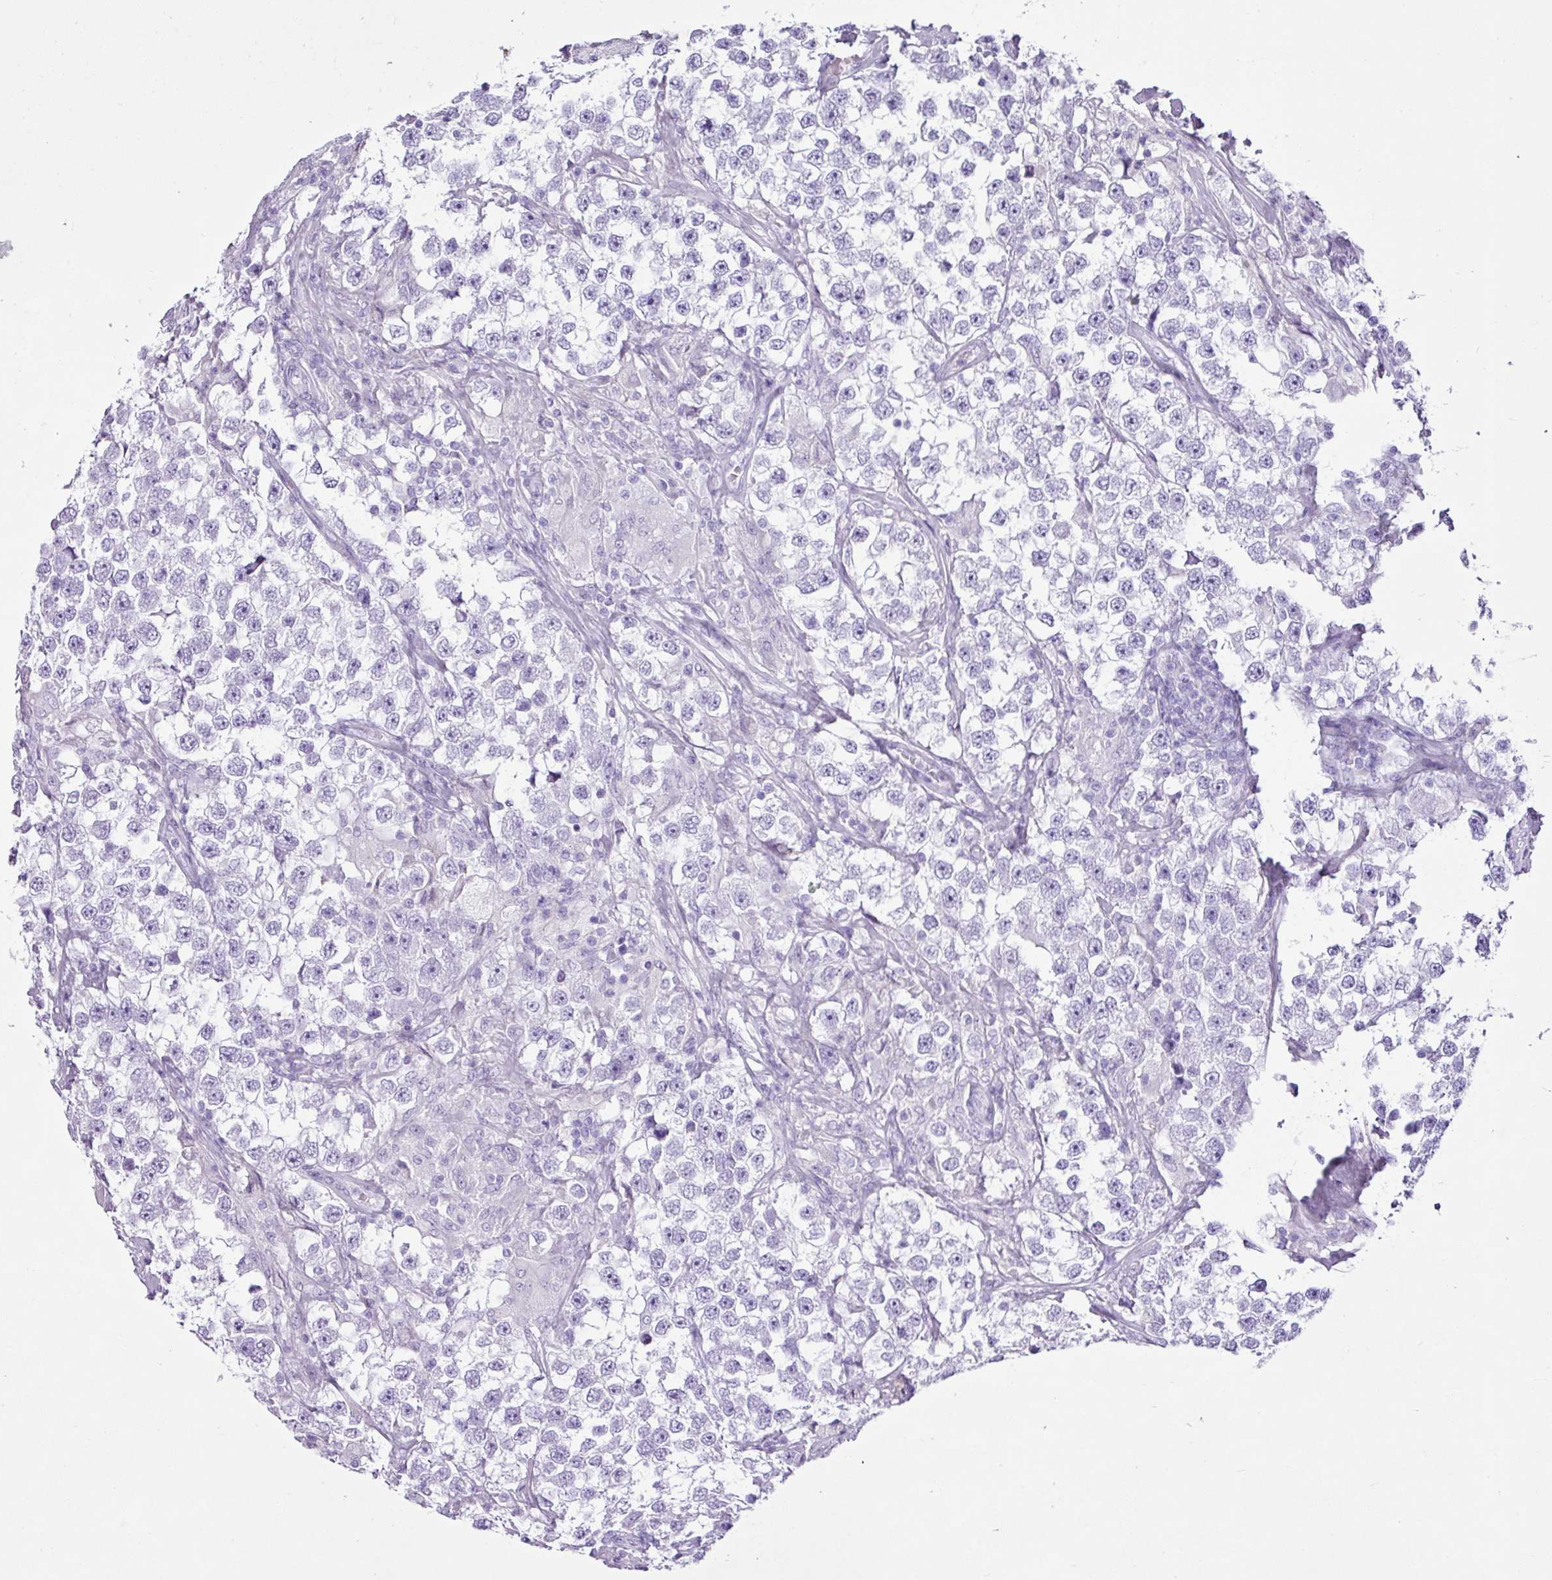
{"staining": {"intensity": "negative", "quantity": "none", "location": "none"}, "tissue": "testis cancer", "cell_type": "Tumor cells", "image_type": "cancer", "snomed": [{"axis": "morphology", "description": "Seminoma, NOS"}, {"axis": "topography", "description": "Testis"}], "caption": "Testis cancer (seminoma) was stained to show a protein in brown. There is no significant positivity in tumor cells. (DAB immunohistochemistry visualized using brightfield microscopy, high magnification).", "gene": "PGR", "patient": {"sex": "male", "age": 46}}